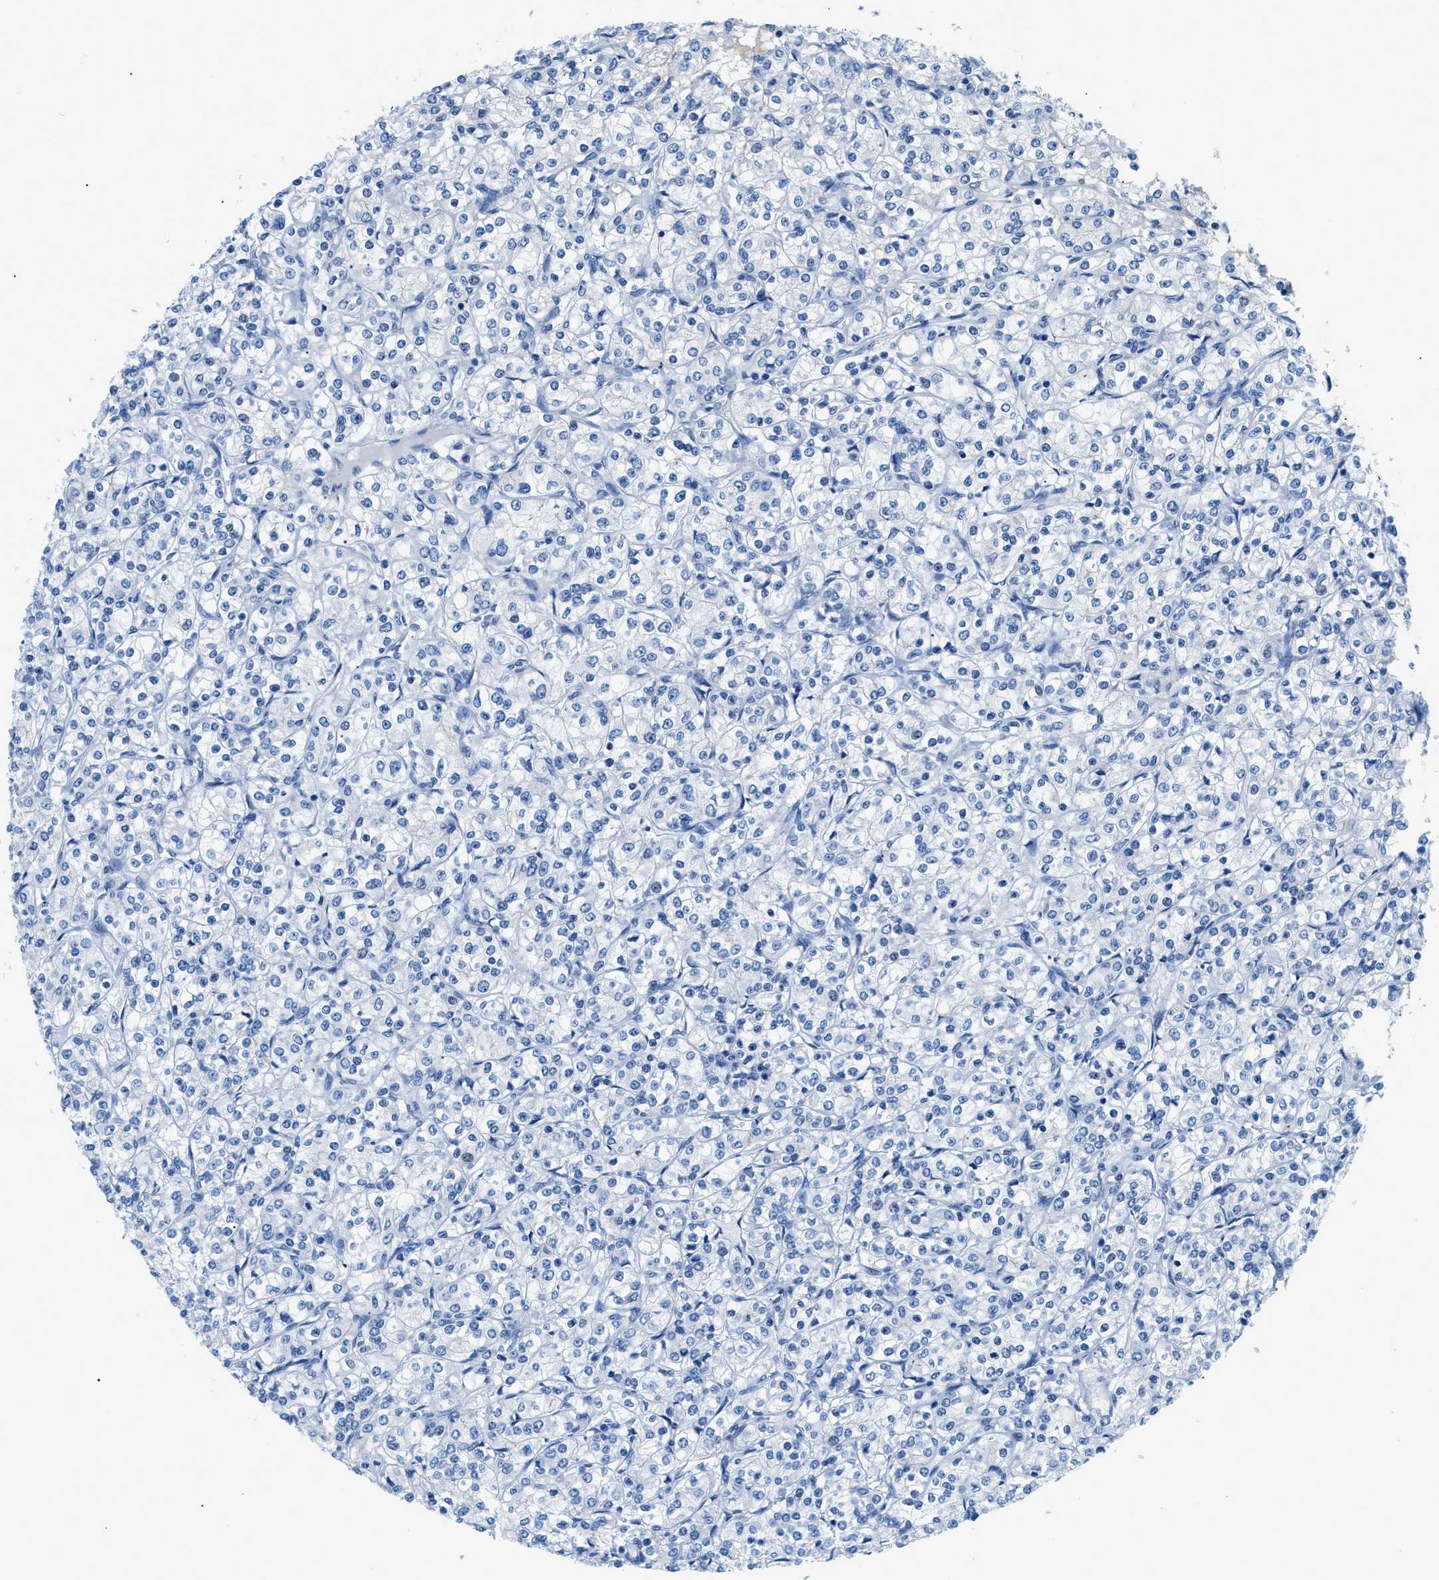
{"staining": {"intensity": "negative", "quantity": "none", "location": "none"}, "tissue": "renal cancer", "cell_type": "Tumor cells", "image_type": "cancer", "snomed": [{"axis": "morphology", "description": "Adenocarcinoma, NOS"}, {"axis": "topography", "description": "Kidney"}], "caption": "IHC of renal cancer shows no positivity in tumor cells.", "gene": "FDCSP", "patient": {"sex": "male", "age": 77}}